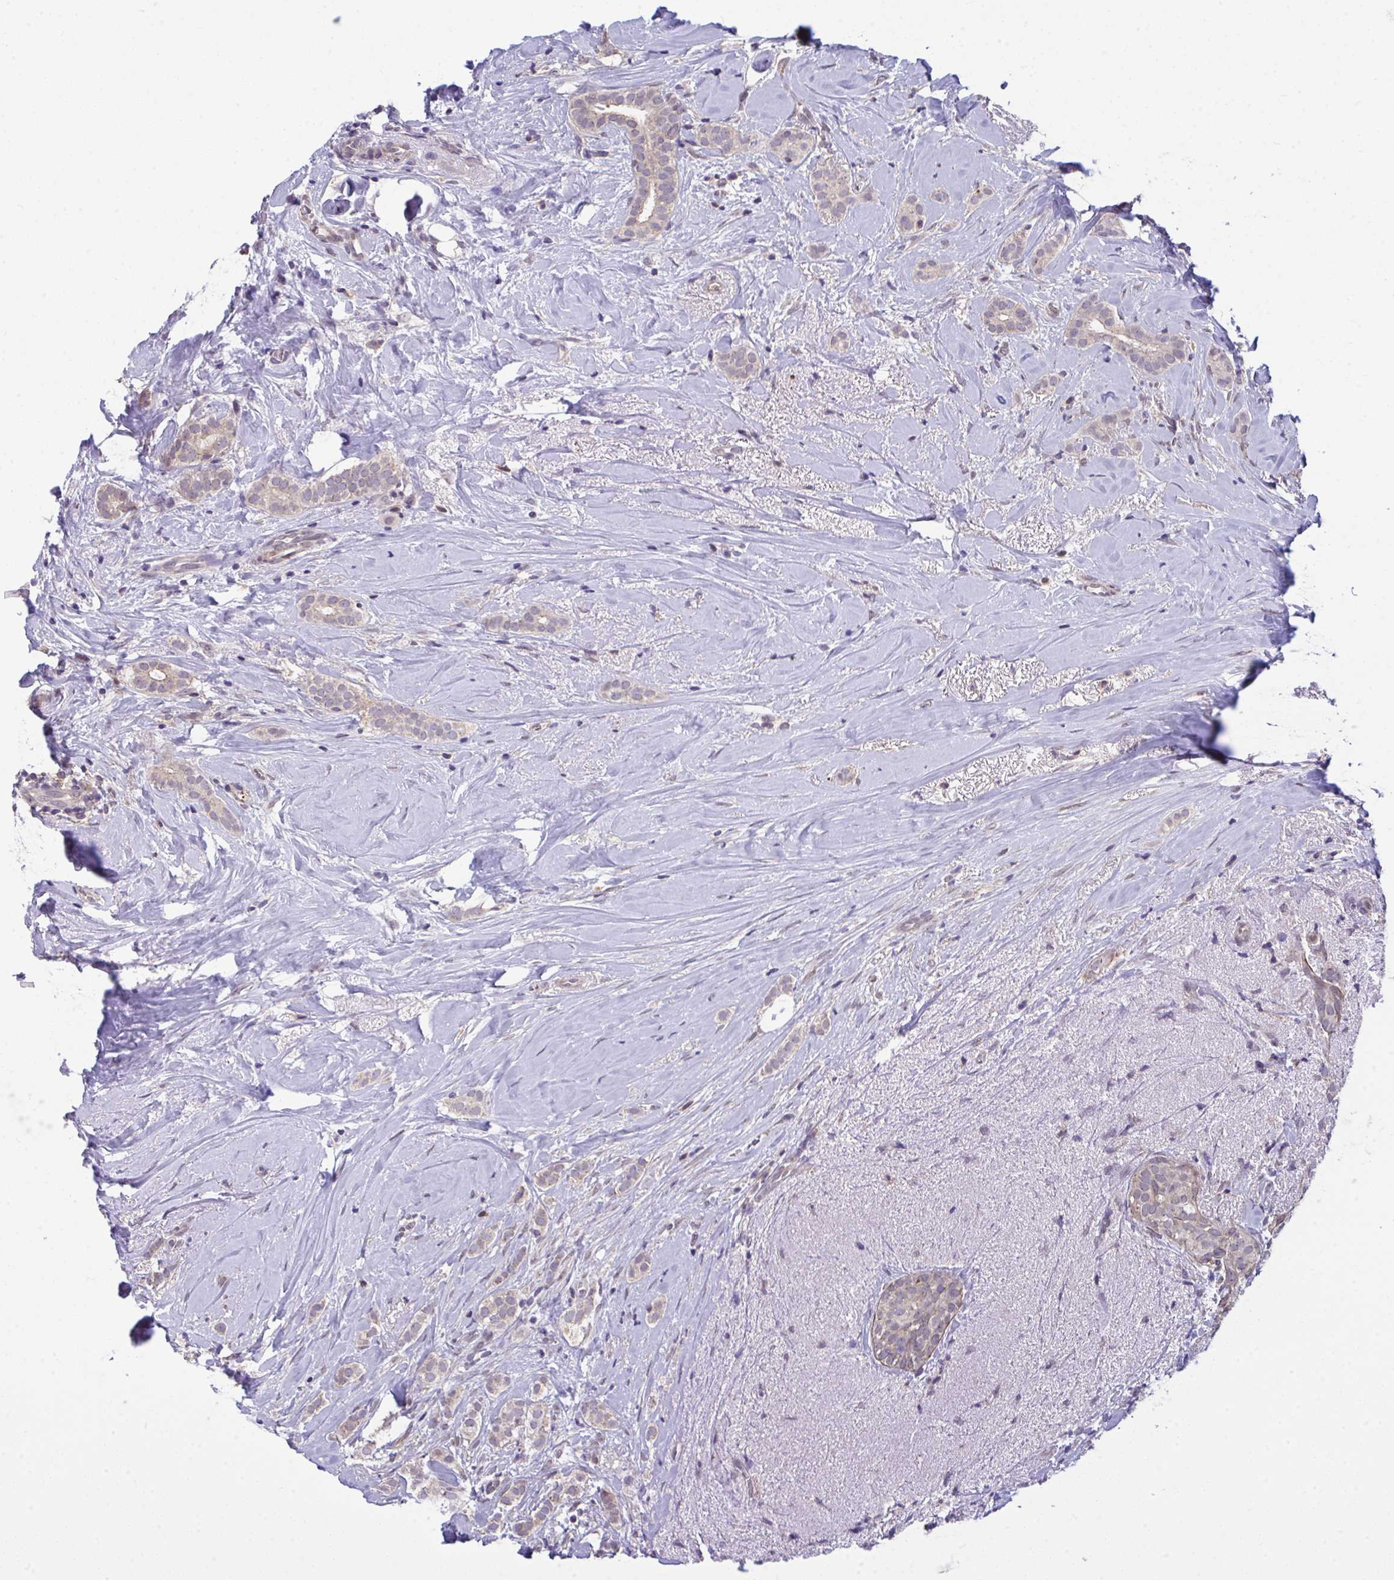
{"staining": {"intensity": "negative", "quantity": "none", "location": "none"}, "tissue": "breast cancer", "cell_type": "Tumor cells", "image_type": "cancer", "snomed": [{"axis": "morphology", "description": "Duct carcinoma"}, {"axis": "topography", "description": "Breast"}], "caption": "Immunohistochemical staining of human breast cancer exhibits no significant positivity in tumor cells.", "gene": "PPM1H", "patient": {"sex": "female", "age": 65}}